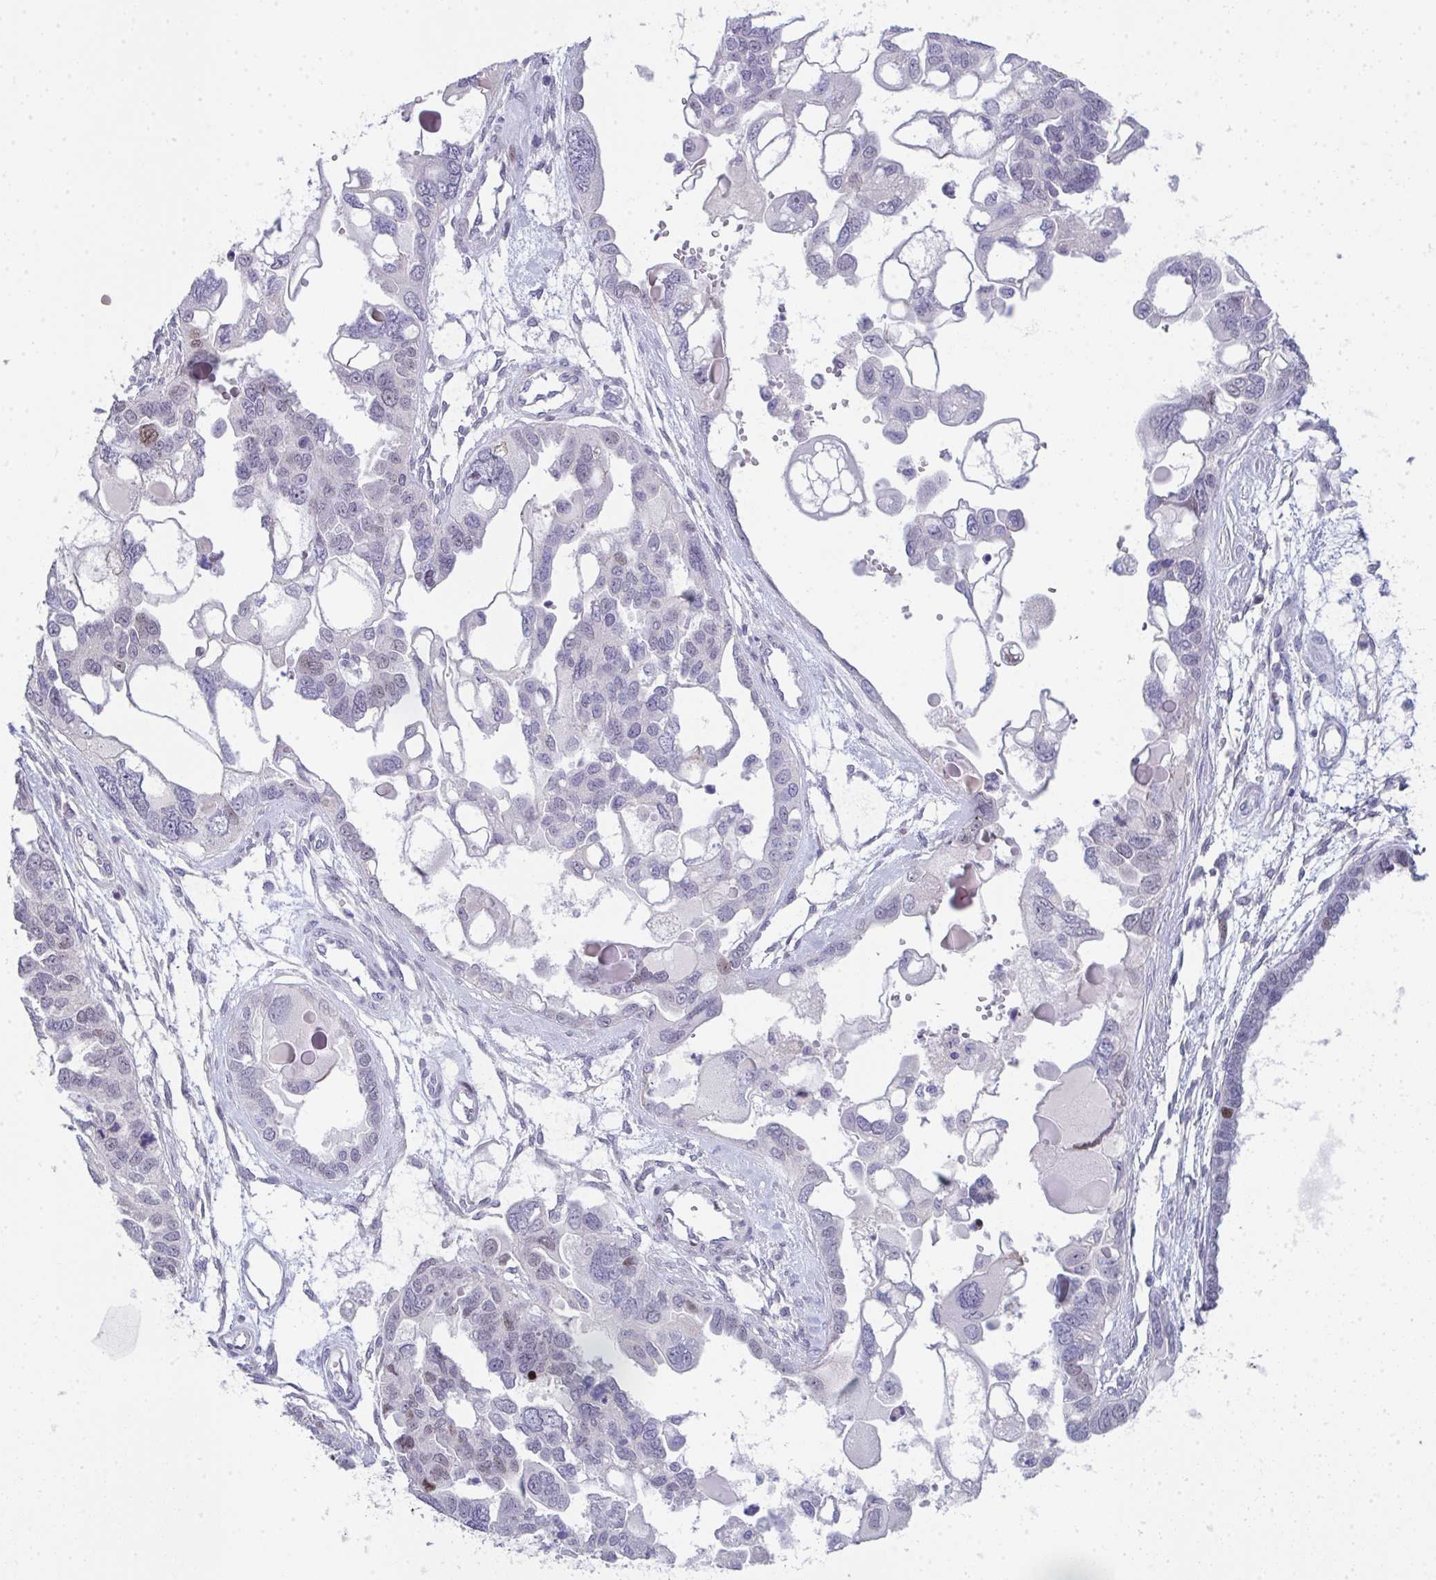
{"staining": {"intensity": "moderate", "quantity": "<25%", "location": "nuclear"}, "tissue": "ovarian cancer", "cell_type": "Tumor cells", "image_type": "cancer", "snomed": [{"axis": "morphology", "description": "Cystadenocarcinoma, serous, NOS"}, {"axis": "topography", "description": "Ovary"}], "caption": "A brown stain labels moderate nuclear staining of a protein in ovarian serous cystadenocarcinoma tumor cells.", "gene": "GALNT16", "patient": {"sex": "female", "age": 51}}